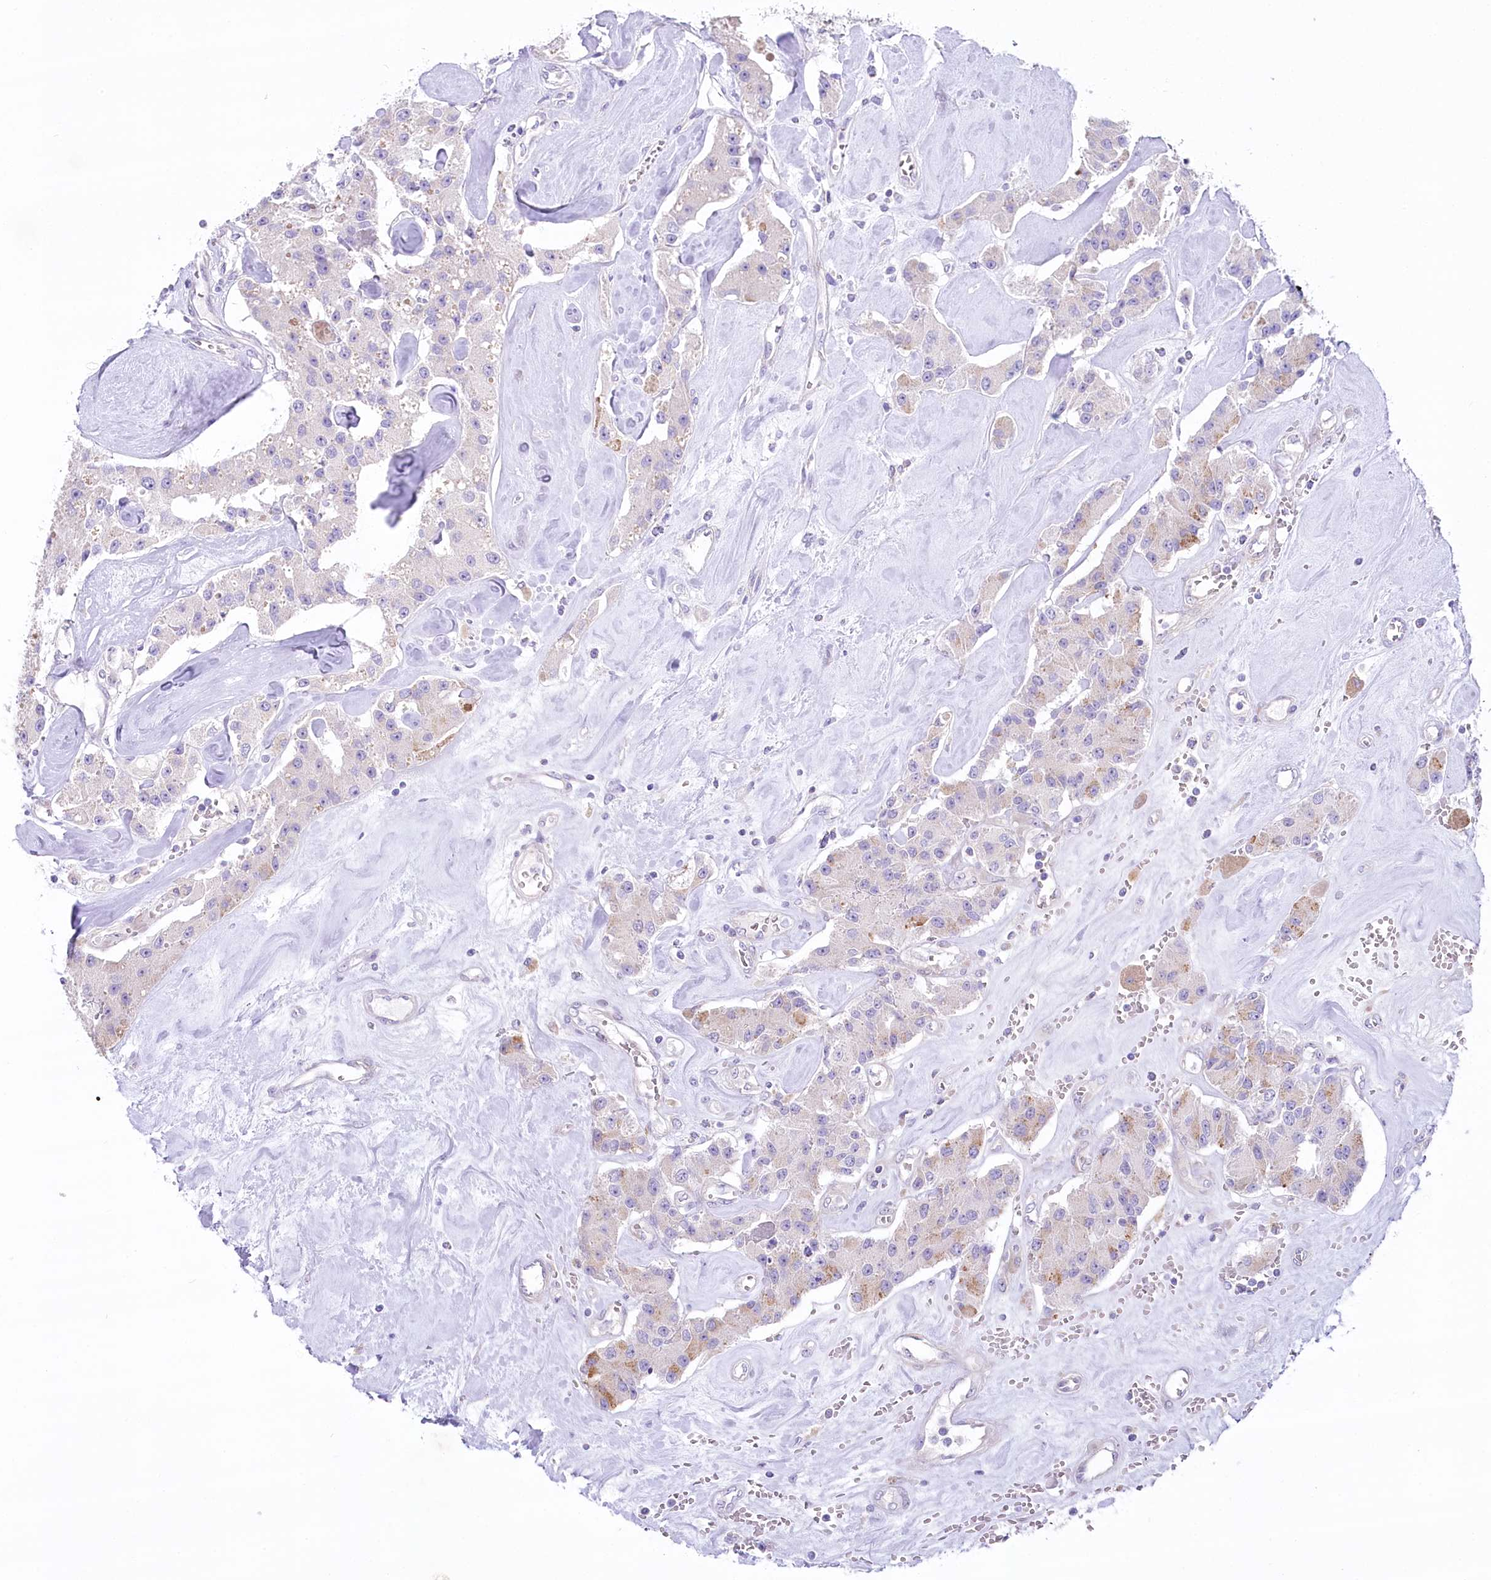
{"staining": {"intensity": "weak", "quantity": "<25%", "location": "cytoplasmic/membranous"}, "tissue": "carcinoid", "cell_type": "Tumor cells", "image_type": "cancer", "snomed": [{"axis": "morphology", "description": "Carcinoid, malignant, NOS"}, {"axis": "topography", "description": "Pancreas"}], "caption": "Carcinoid (malignant) was stained to show a protein in brown. There is no significant staining in tumor cells.", "gene": "MYOZ1", "patient": {"sex": "male", "age": 41}}